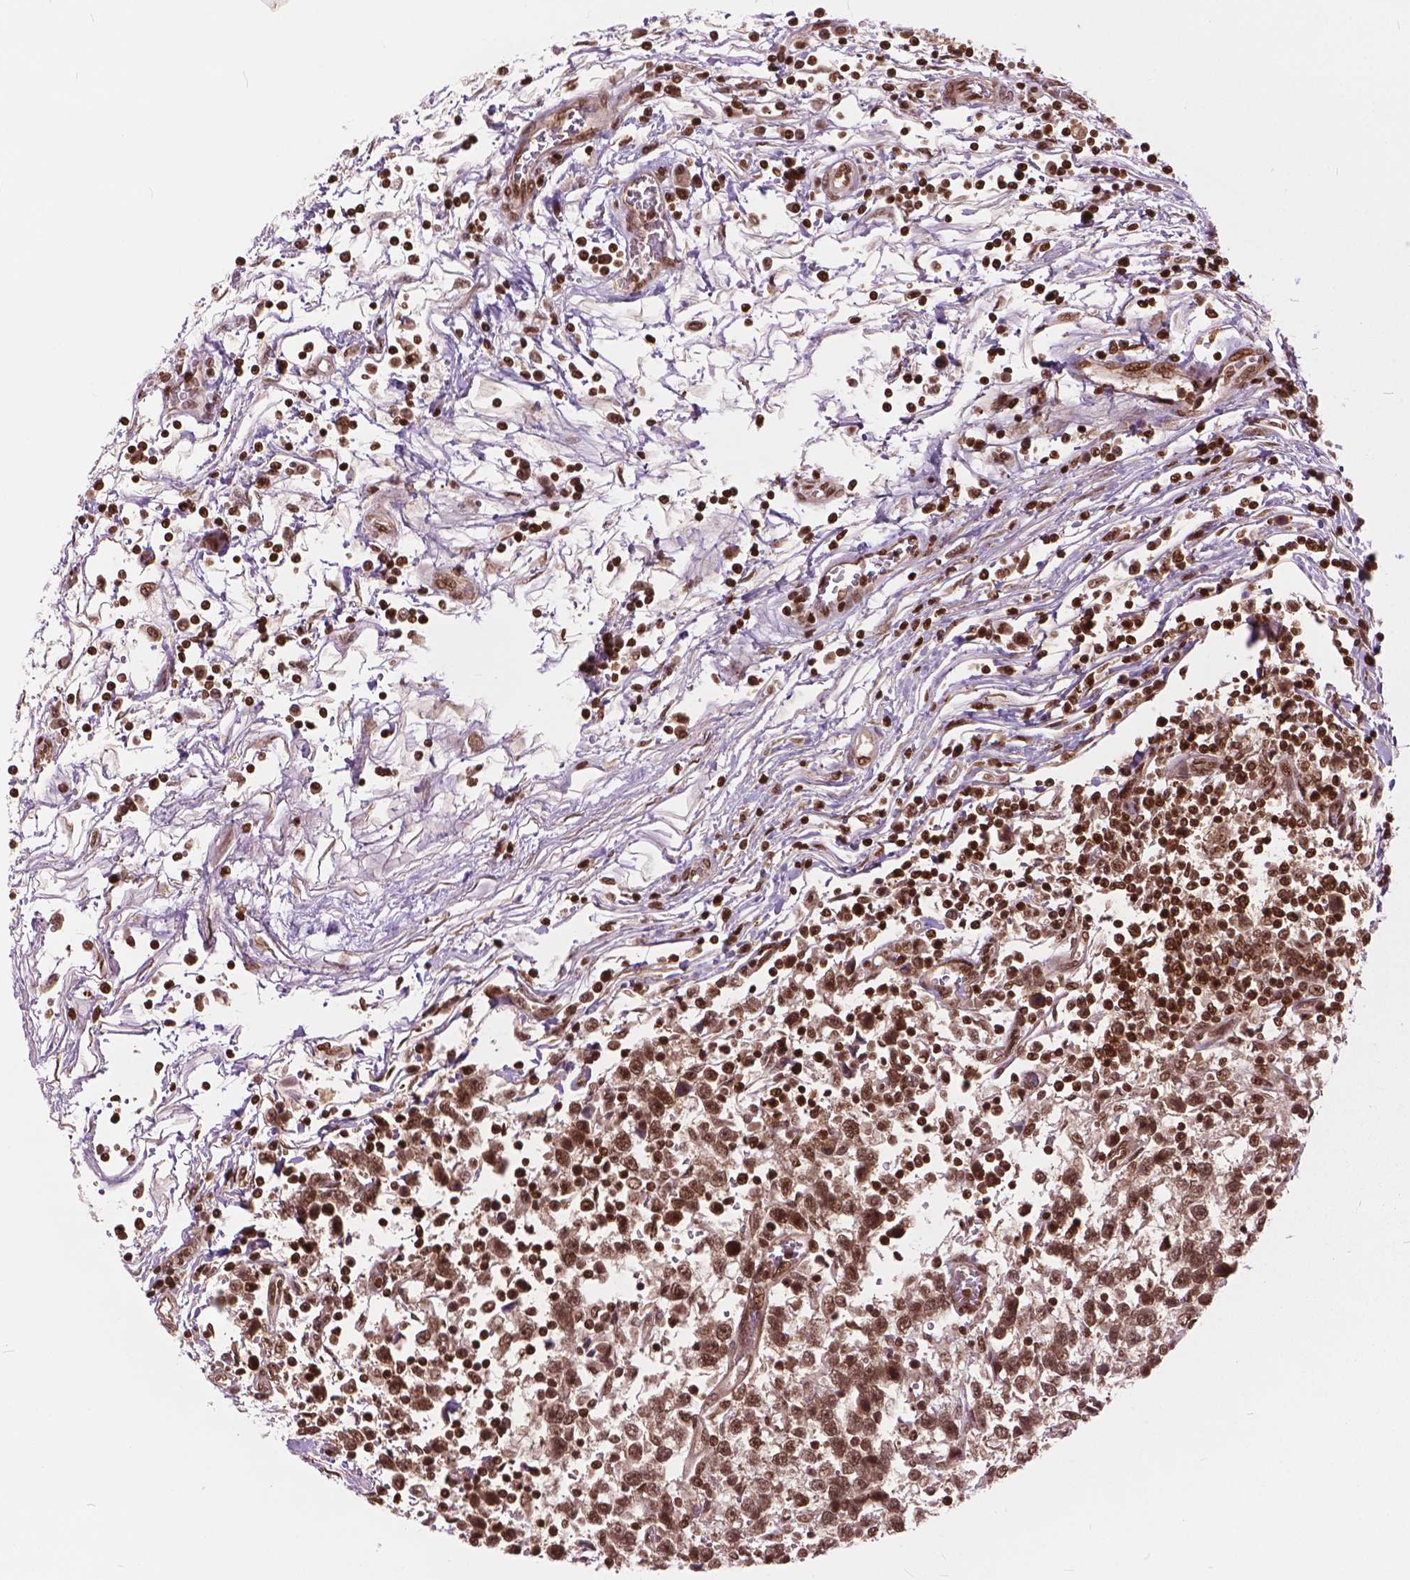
{"staining": {"intensity": "strong", "quantity": ">75%", "location": "nuclear"}, "tissue": "testis cancer", "cell_type": "Tumor cells", "image_type": "cancer", "snomed": [{"axis": "morphology", "description": "Seminoma, NOS"}, {"axis": "topography", "description": "Testis"}], "caption": "About >75% of tumor cells in seminoma (testis) display strong nuclear protein staining as visualized by brown immunohistochemical staining.", "gene": "ANP32B", "patient": {"sex": "male", "age": 34}}